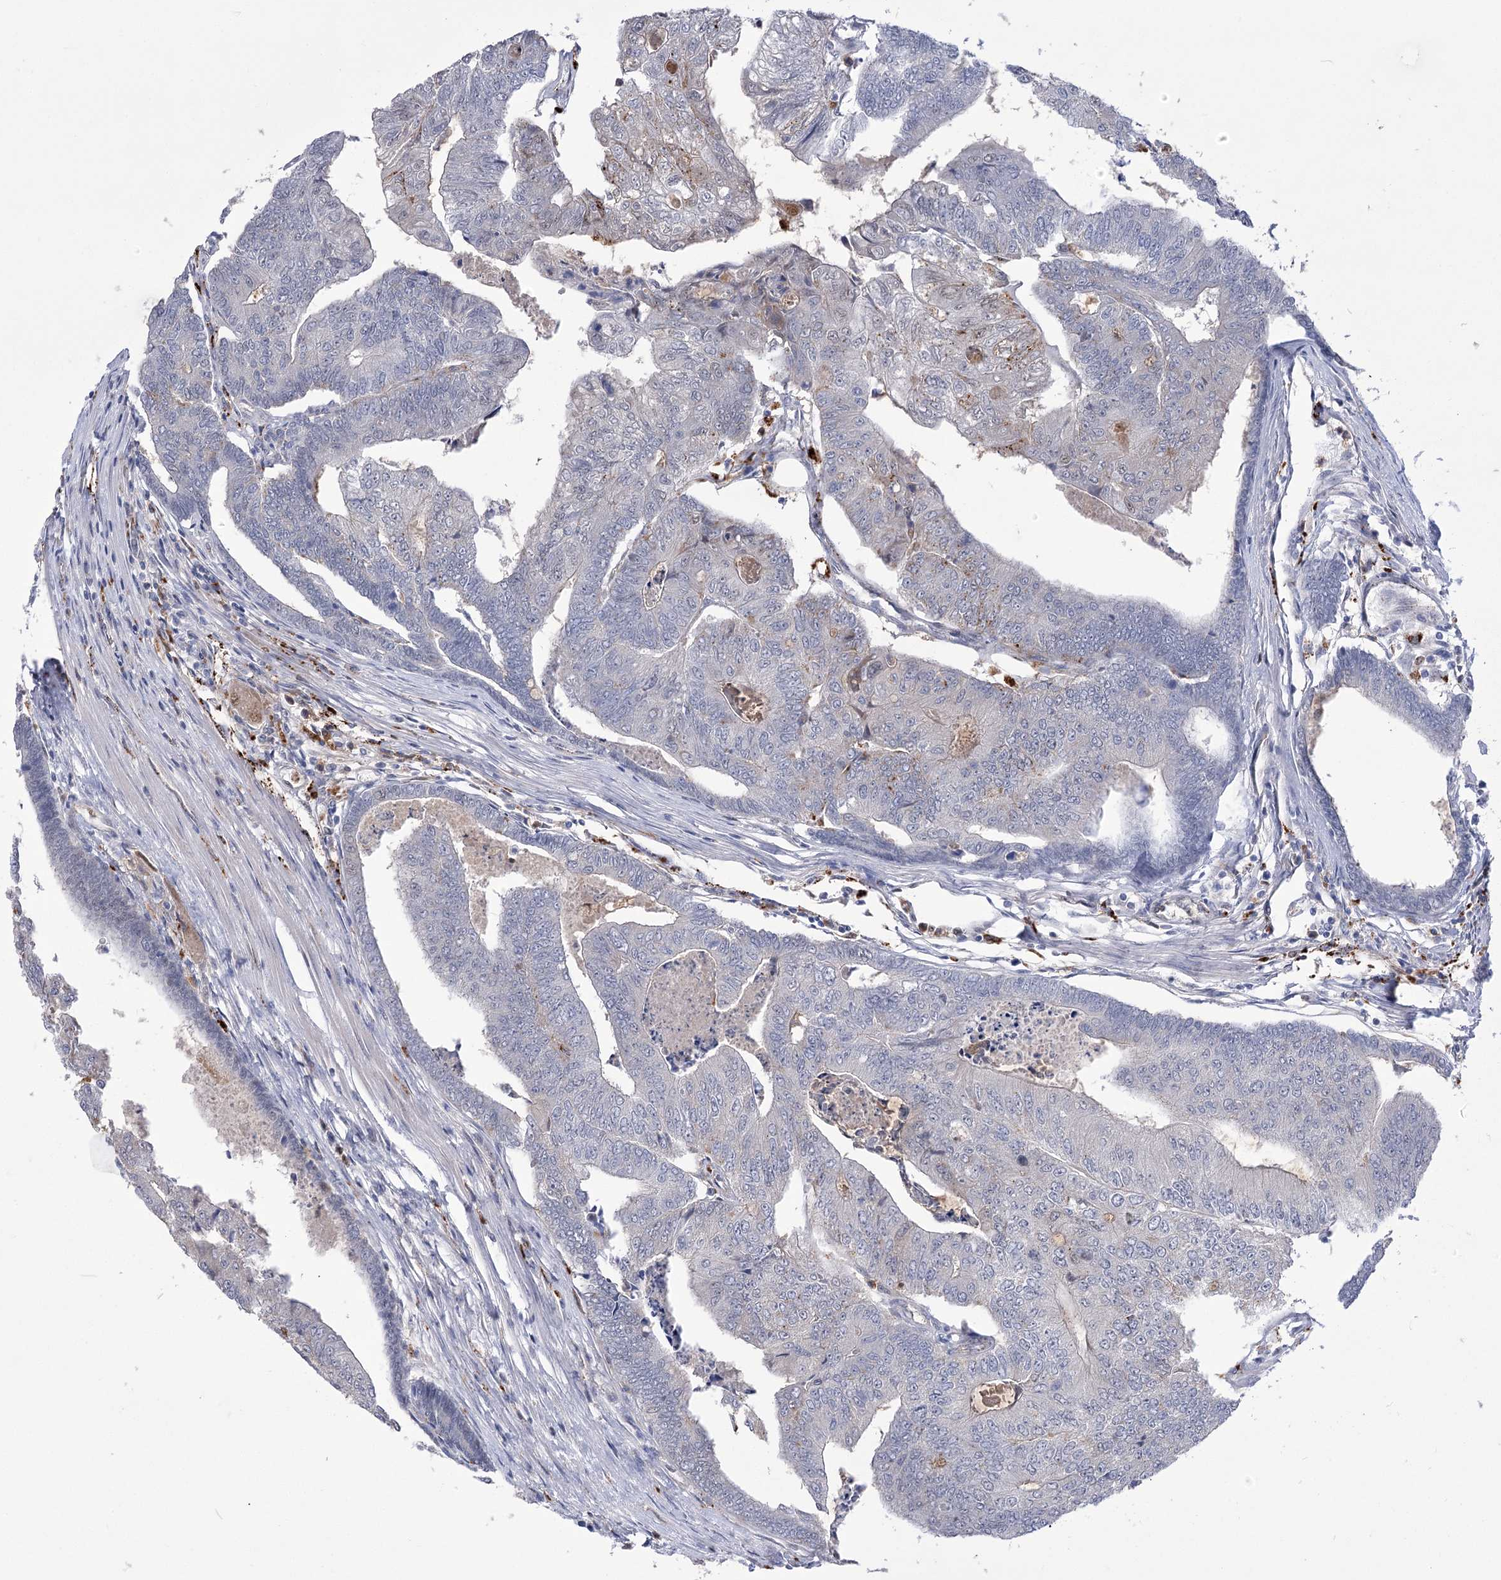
{"staining": {"intensity": "negative", "quantity": "none", "location": "none"}, "tissue": "colorectal cancer", "cell_type": "Tumor cells", "image_type": "cancer", "snomed": [{"axis": "morphology", "description": "Adenocarcinoma, NOS"}, {"axis": "topography", "description": "Colon"}], "caption": "Adenocarcinoma (colorectal) was stained to show a protein in brown. There is no significant expression in tumor cells. (DAB IHC, high magnification).", "gene": "SIAE", "patient": {"sex": "female", "age": 67}}